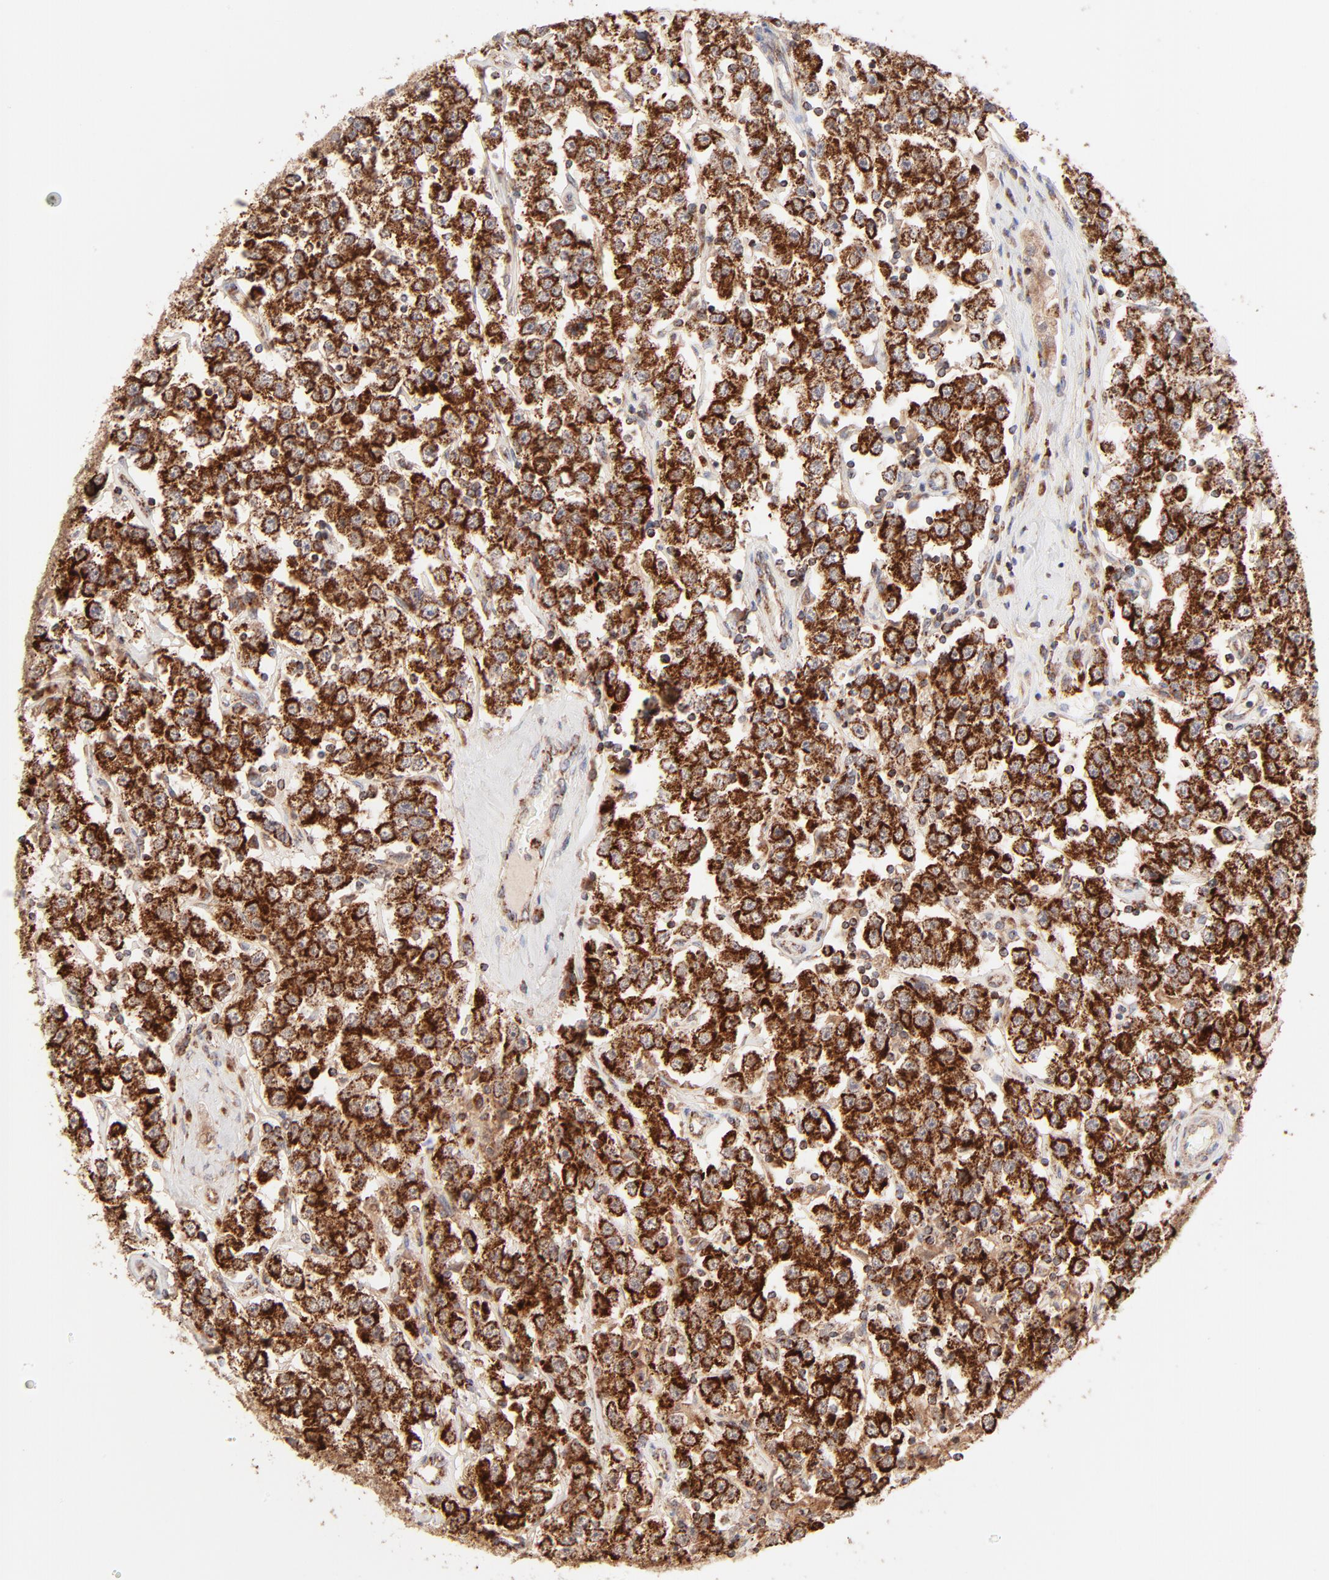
{"staining": {"intensity": "strong", "quantity": ">75%", "location": "cytoplasmic/membranous"}, "tissue": "testis cancer", "cell_type": "Tumor cells", "image_type": "cancer", "snomed": [{"axis": "morphology", "description": "Seminoma, NOS"}, {"axis": "topography", "description": "Testis"}], "caption": "Immunohistochemistry (IHC) photomicrograph of neoplastic tissue: testis cancer (seminoma) stained using immunohistochemistry reveals high levels of strong protein expression localized specifically in the cytoplasmic/membranous of tumor cells, appearing as a cytoplasmic/membranous brown color.", "gene": "CSPG4", "patient": {"sex": "male", "age": 52}}